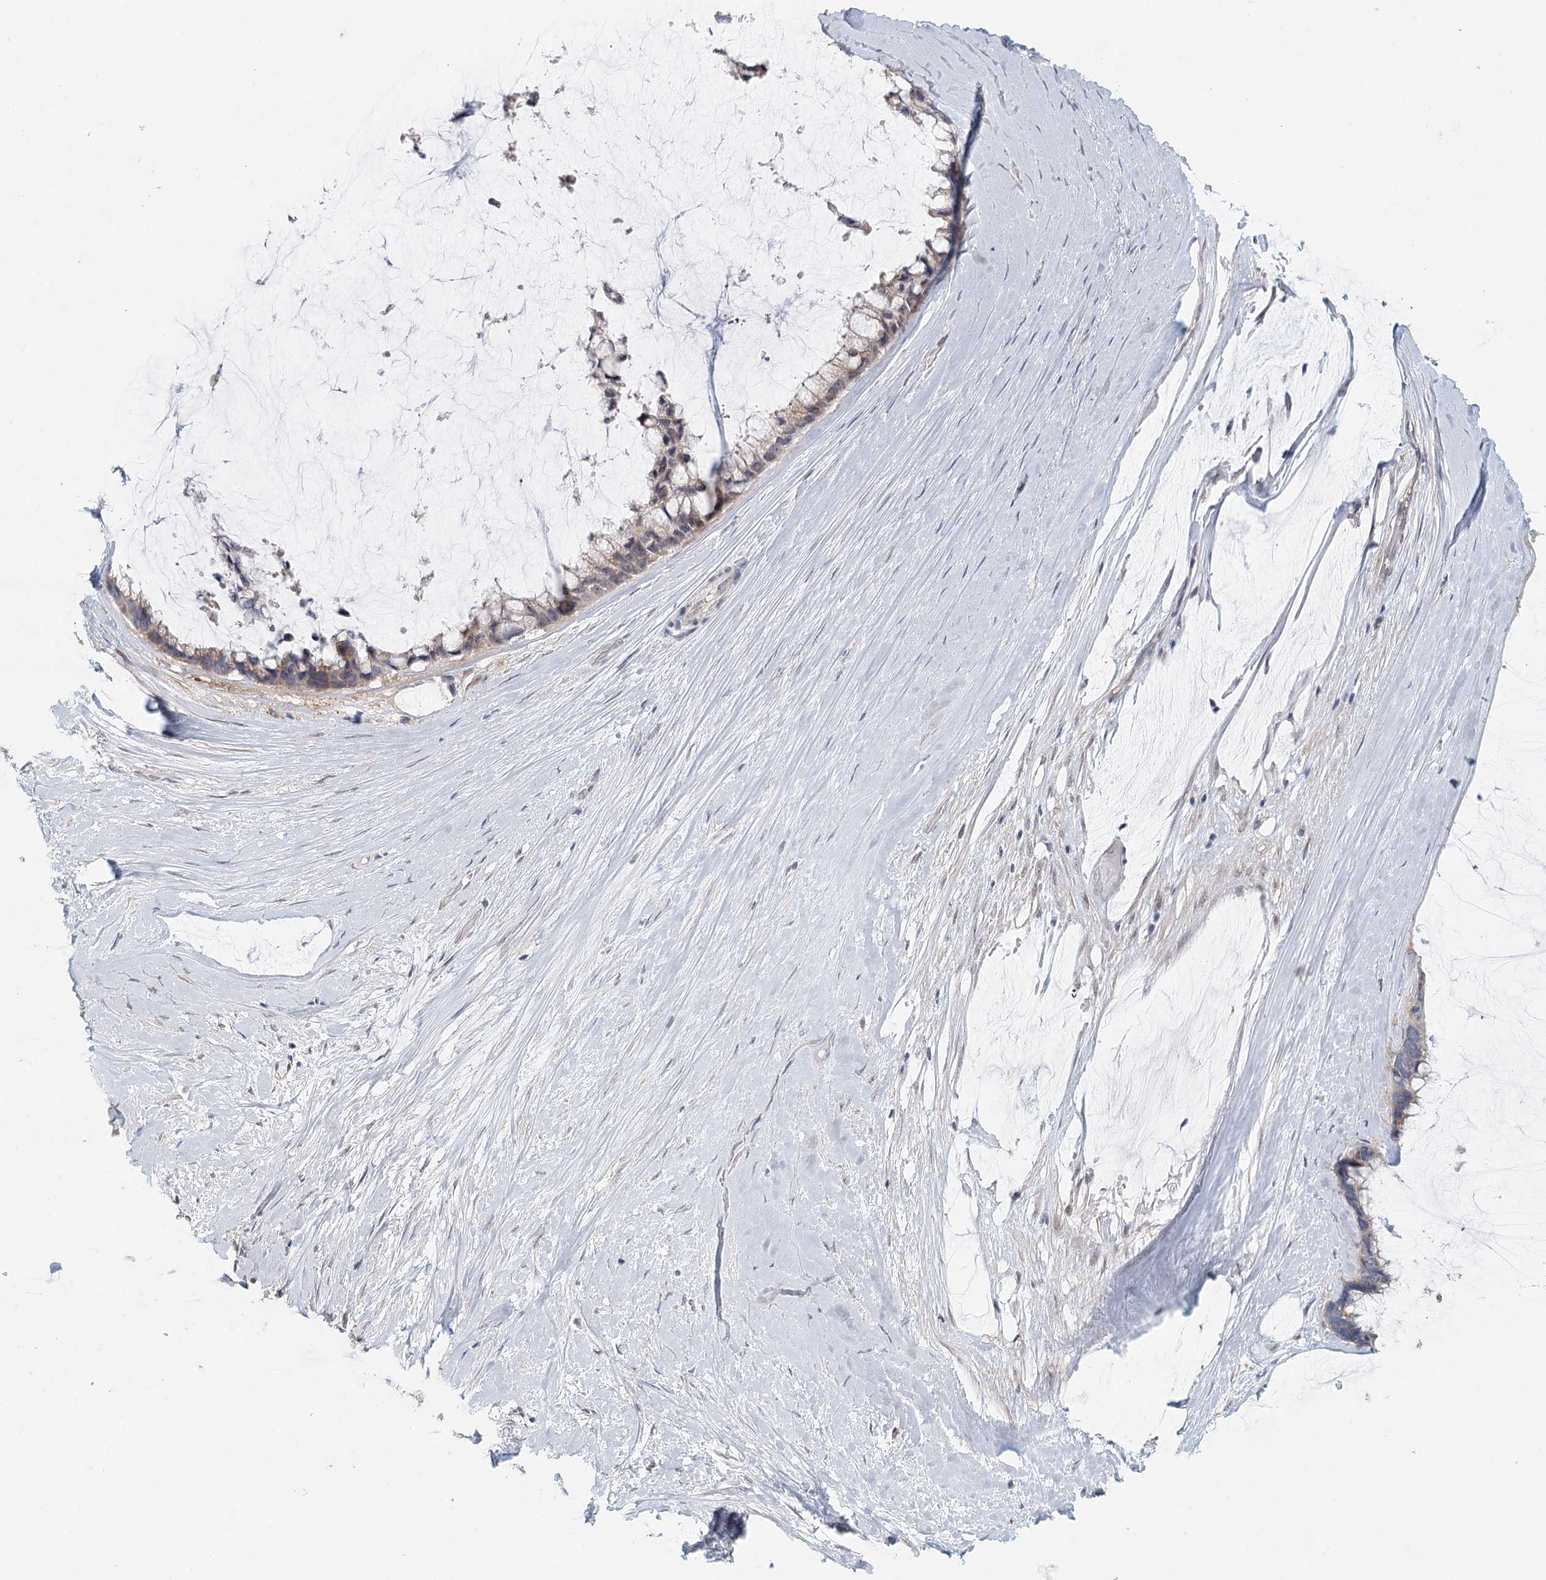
{"staining": {"intensity": "weak", "quantity": "25%-75%", "location": "cytoplasmic/membranous"}, "tissue": "ovarian cancer", "cell_type": "Tumor cells", "image_type": "cancer", "snomed": [{"axis": "morphology", "description": "Cystadenocarcinoma, mucinous, NOS"}, {"axis": "topography", "description": "Ovary"}], "caption": "Ovarian cancer stained with DAB (3,3'-diaminobenzidine) immunohistochemistry (IHC) demonstrates low levels of weak cytoplasmic/membranous staining in about 25%-75% of tumor cells.", "gene": "ADK", "patient": {"sex": "female", "age": 39}}